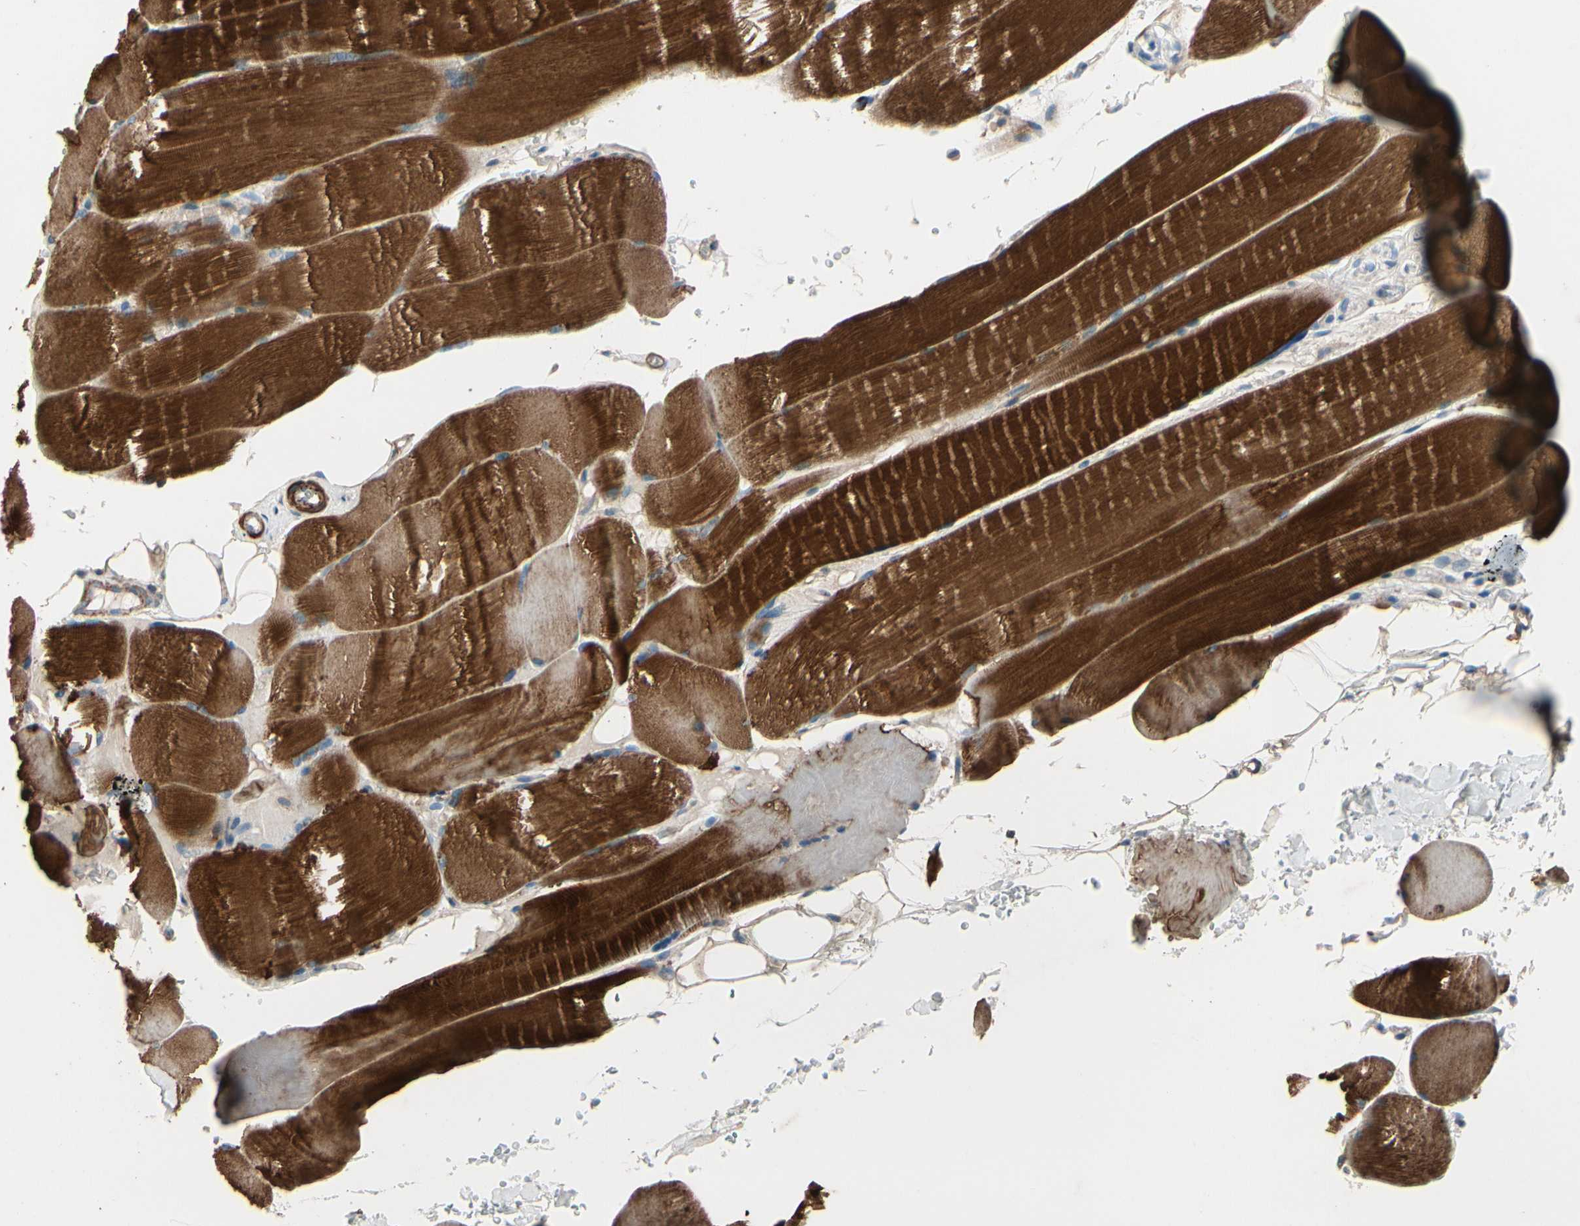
{"staining": {"intensity": "strong", "quantity": ">75%", "location": "cytoplasmic/membranous"}, "tissue": "skeletal muscle", "cell_type": "Myocytes", "image_type": "normal", "snomed": [{"axis": "morphology", "description": "Normal tissue, NOS"}, {"axis": "topography", "description": "Skin"}, {"axis": "topography", "description": "Skeletal muscle"}], "caption": "Protein staining by immunohistochemistry displays strong cytoplasmic/membranous staining in approximately >75% of myocytes in normal skeletal muscle. Nuclei are stained in blue.", "gene": "TPM1", "patient": {"sex": "male", "age": 83}}